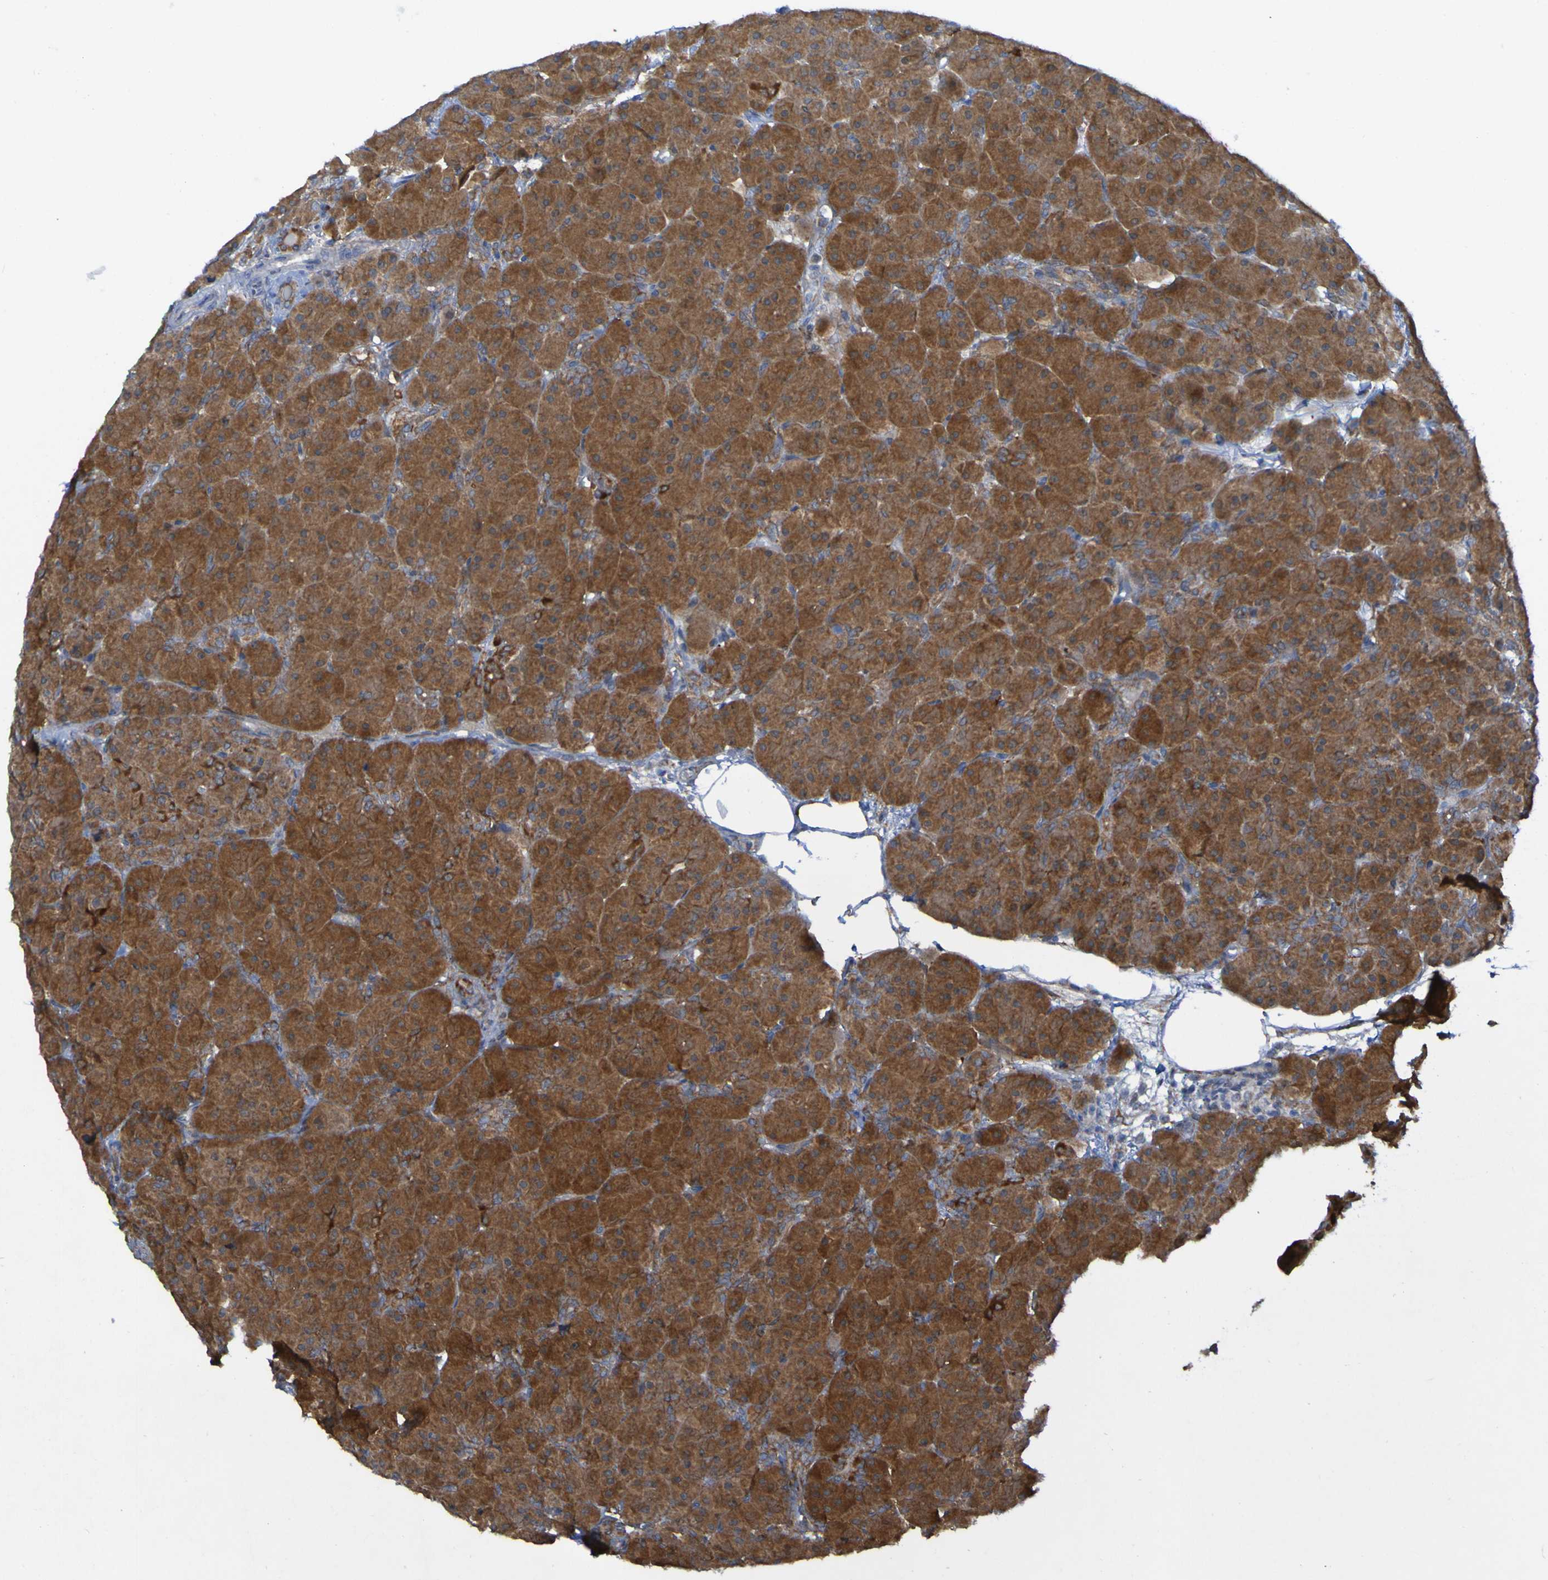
{"staining": {"intensity": "moderate", "quantity": ">75%", "location": "cytoplasmic/membranous"}, "tissue": "pancreas", "cell_type": "Exocrine glandular cells", "image_type": "normal", "snomed": [{"axis": "morphology", "description": "Normal tissue, NOS"}, {"axis": "topography", "description": "Pancreas"}], "caption": "Immunohistochemistry (IHC) micrograph of benign human pancreas stained for a protein (brown), which shows medium levels of moderate cytoplasmic/membranous positivity in about >75% of exocrine glandular cells.", "gene": "CCDC51", "patient": {"sex": "male", "age": 66}}